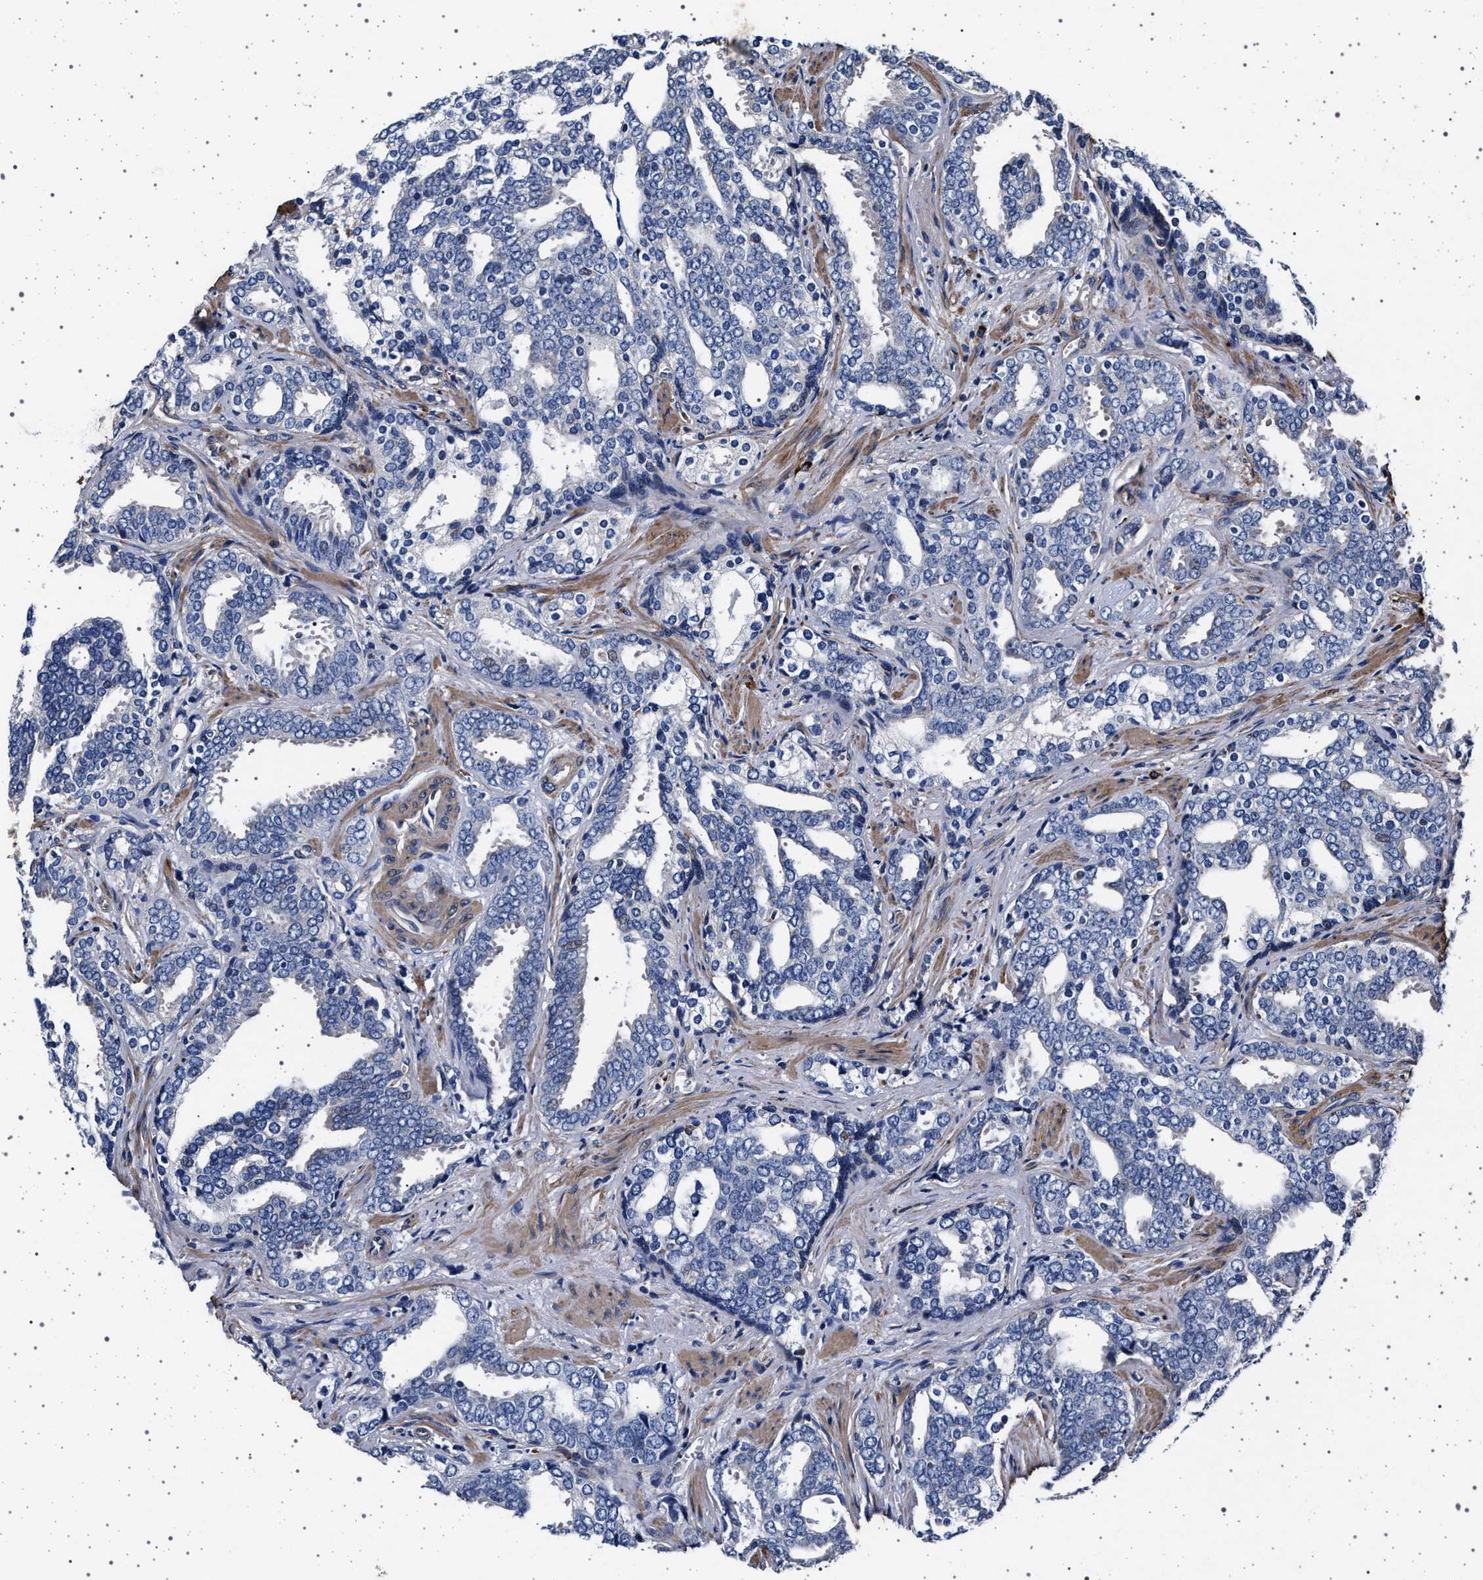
{"staining": {"intensity": "negative", "quantity": "none", "location": "none"}, "tissue": "prostate cancer", "cell_type": "Tumor cells", "image_type": "cancer", "snomed": [{"axis": "morphology", "description": "Adenocarcinoma, High grade"}, {"axis": "topography", "description": "Prostate"}], "caption": "Protein analysis of high-grade adenocarcinoma (prostate) shows no significant staining in tumor cells.", "gene": "KCNK6", "patient": {"sex": "male", "age": 67}}